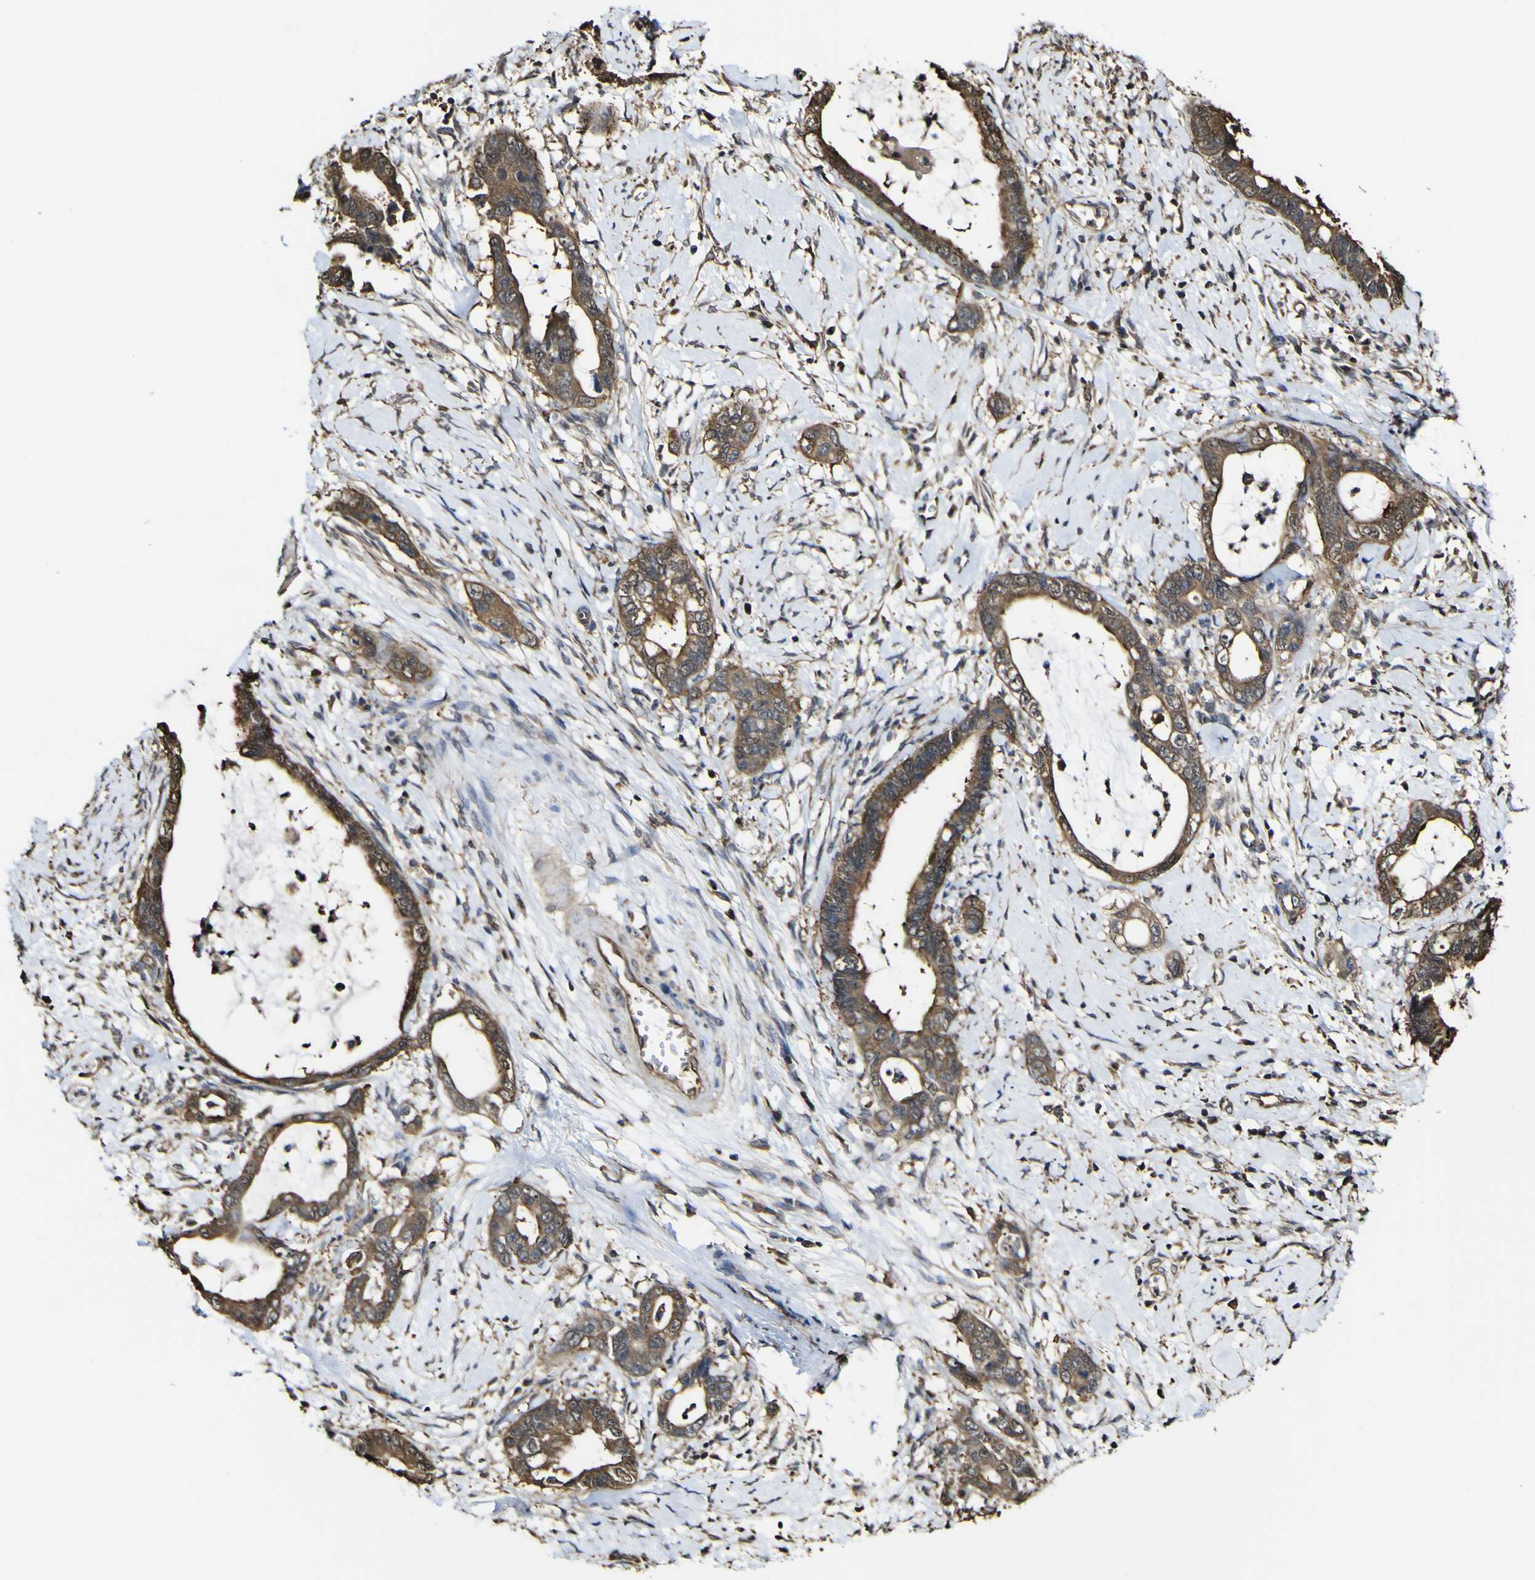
{"staining": {"intensity": "moderate", "quantity": ">75%", "location": "cytoplasmic/membranous"}, "tissue": "cervical cancer", "cell_type": "Tumor cells", "image_type": "cancer", "snomed": [{"axis": "morphology", "description": "Adenocarcinoma, NOS"}, {"axis": "topography", "description": "Cervix"}], "caption": "An IHC micrograph of tumor tissue is shown. Protein staining in brown shows moderate cytoplasmic/membranous positivity in cervical adenocarcinoma within tumor cells. (Stains: DAB in brown, nuclei in blue, Microscopy: brightfield microscopy at high magnification).", "gene": "PTPRR", "patient": {"sex": "female", "age": 44}}